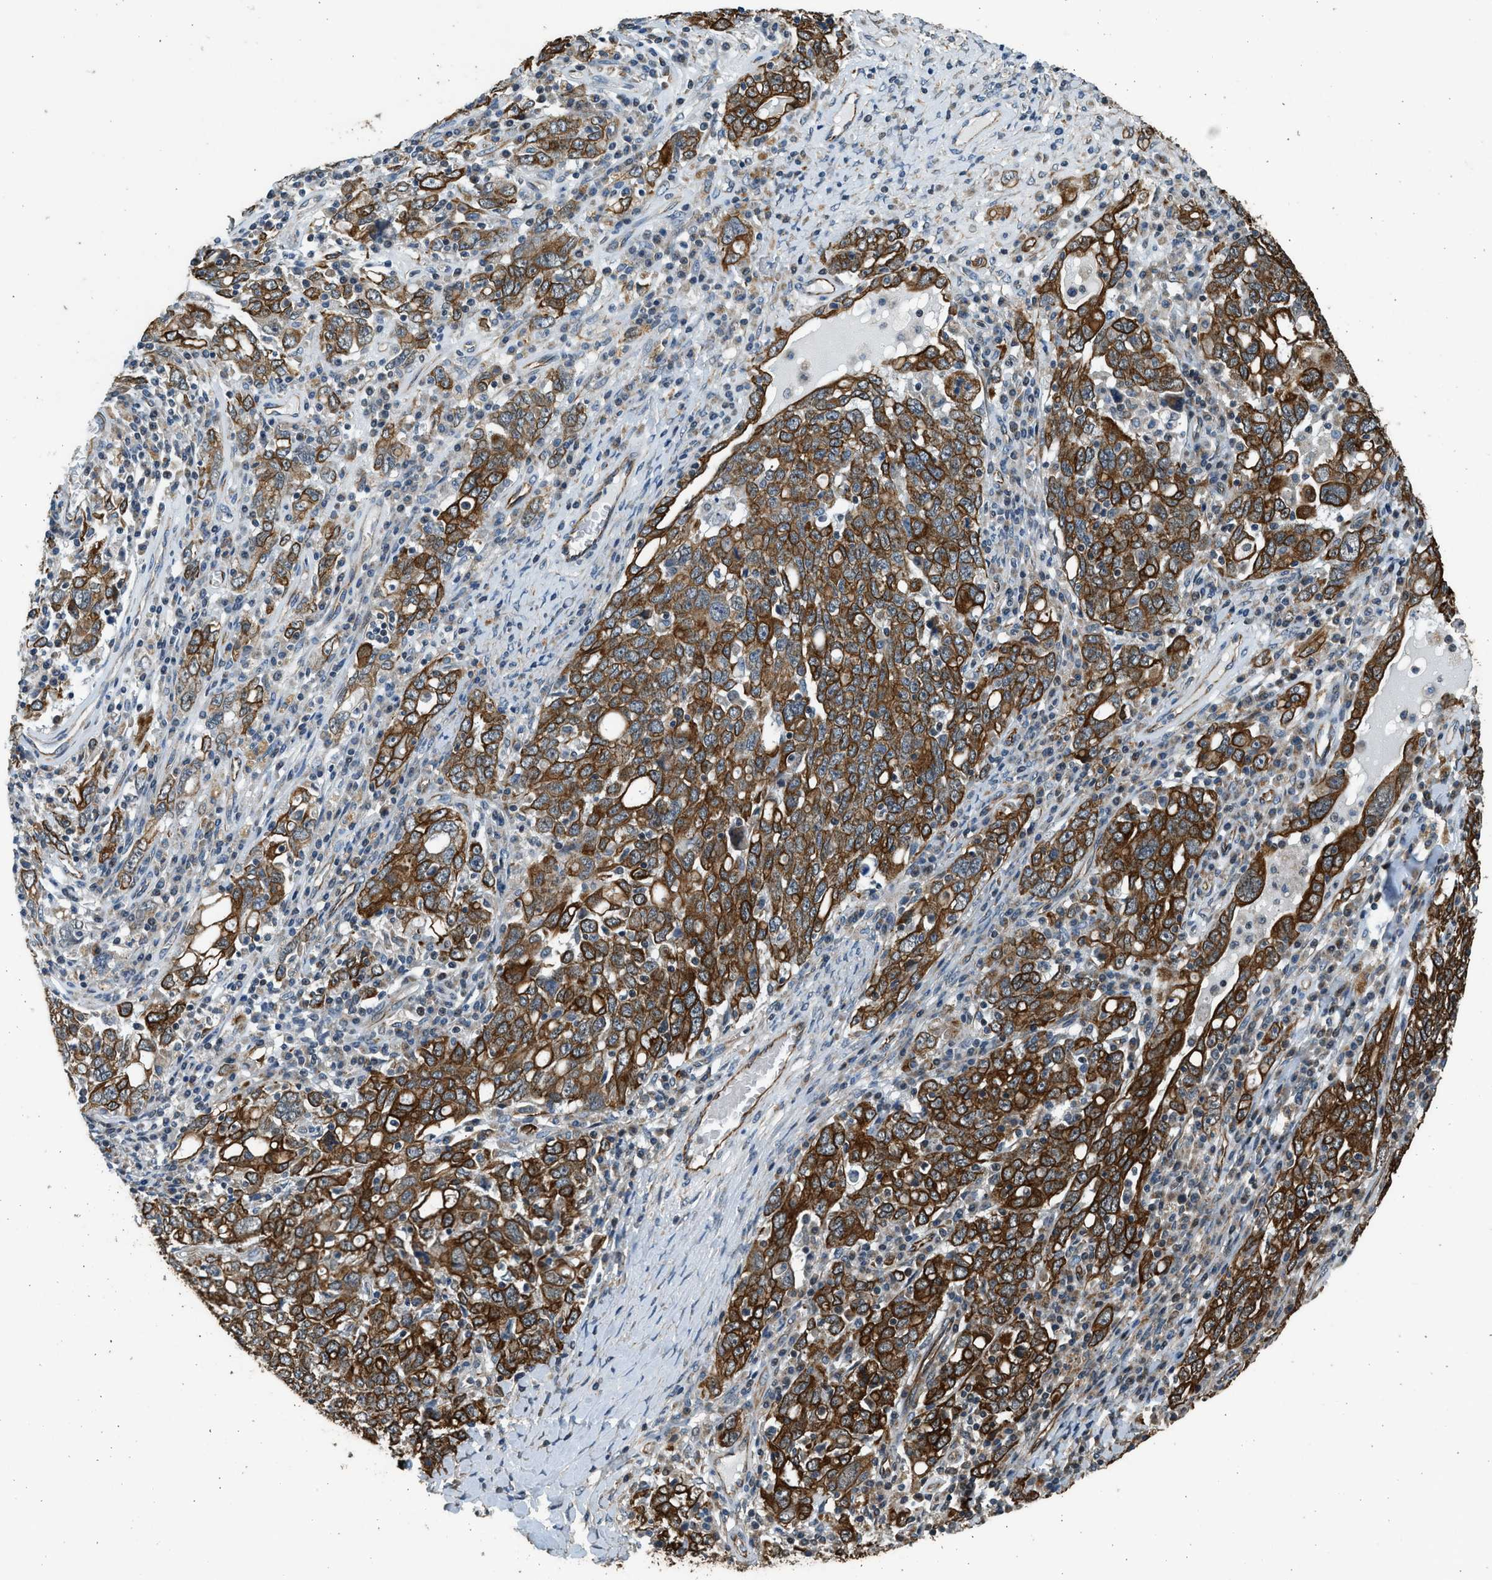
{"staining": {"intensity": "strong", "quantity": ">75%", "location": "cytoplasmic/membranous"}, "tissue": "ovarian cancer", "cell_type": "Tumor cells", "image_type": "cancer", "snomed": [{"axis": "morphology", "description": "Carcinoma, endometroid"}, {"axis": "topography", "description": "Ovary"}], "caption": "This photomicrograph displays immunohistochemistry staining of human ovarian cancer, with high strong cytoplasmic/membranous staining in approximately >75% of tumor cells.", "gene": "PCLO", "patient": {"sex": "female", "age": 62}}